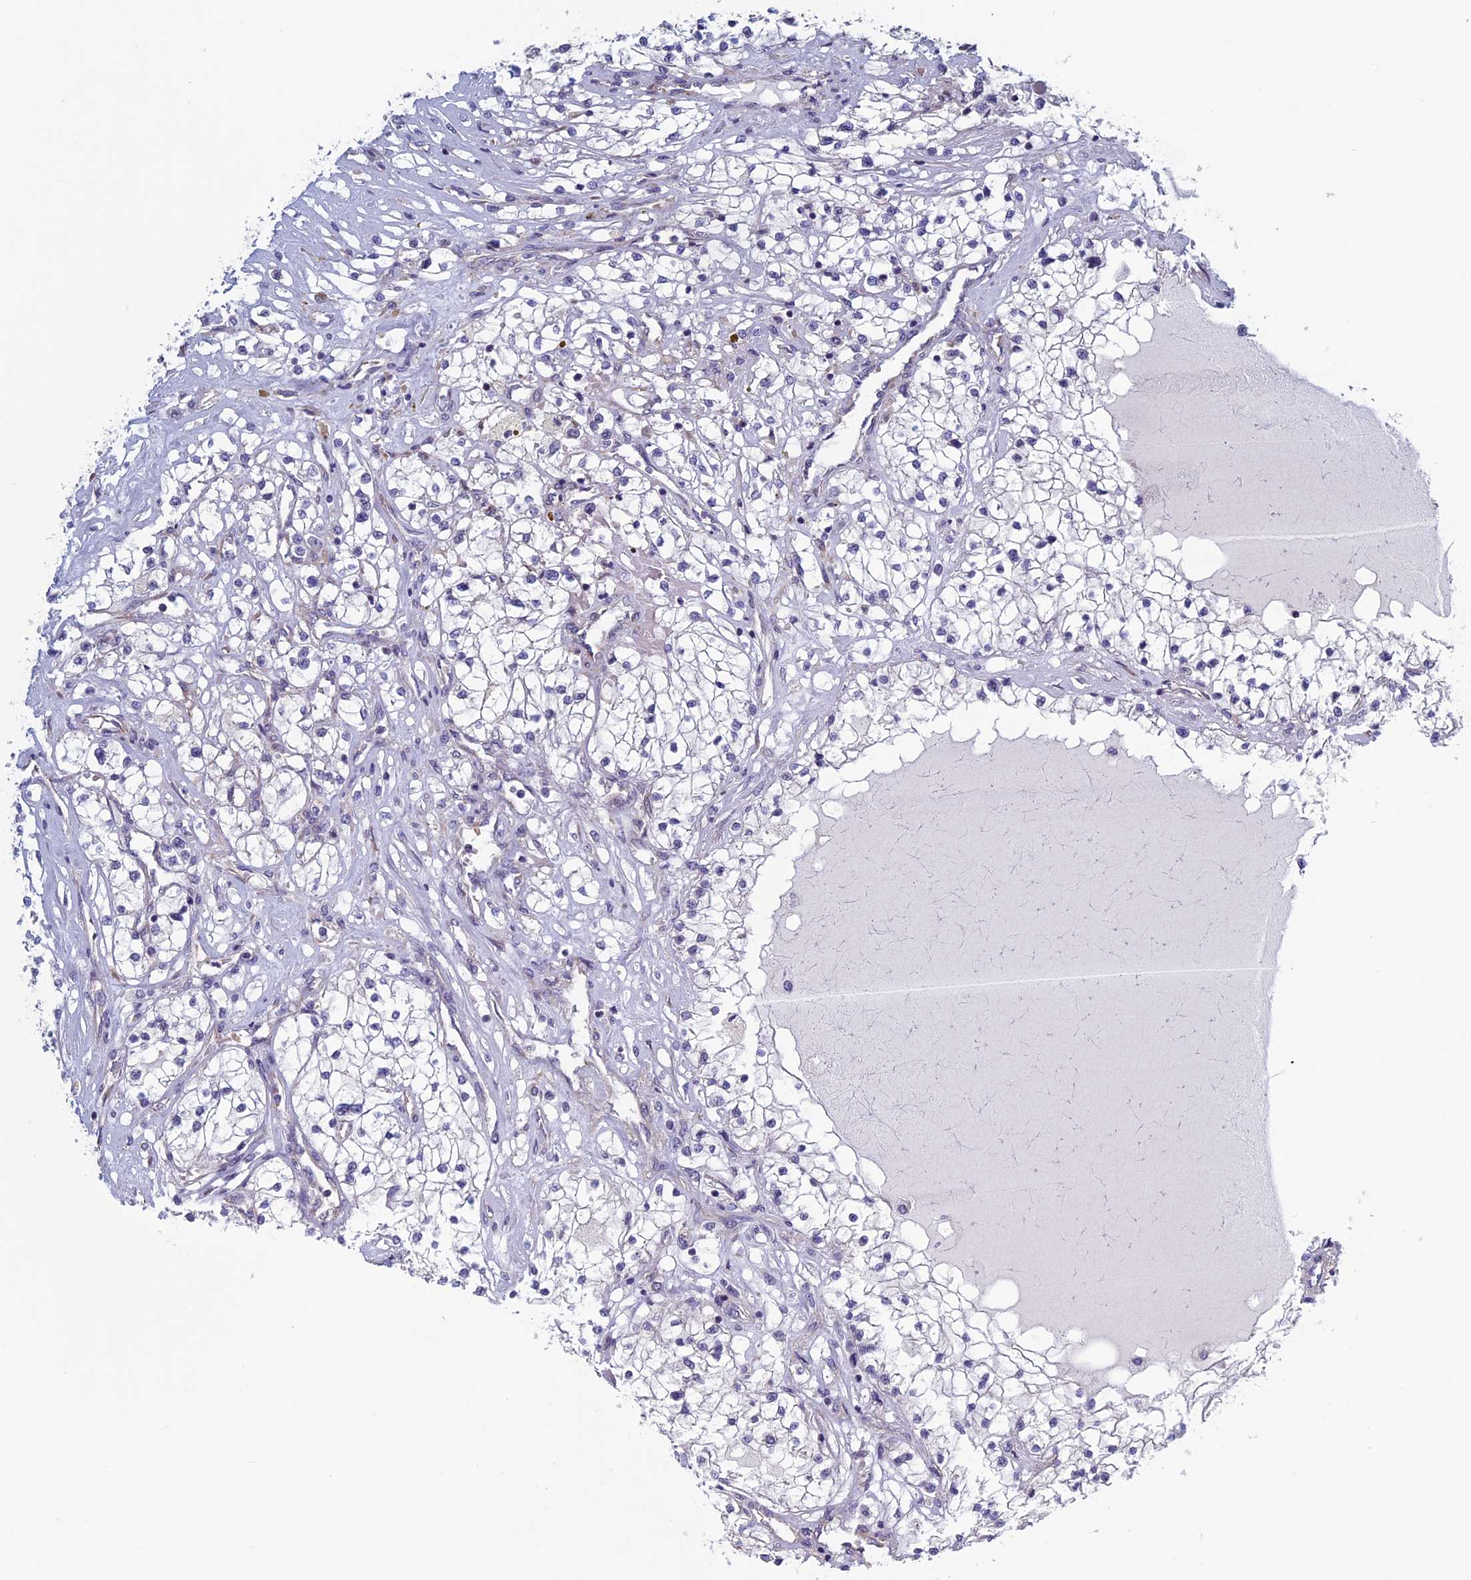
{"staining": {"intensity": "negative", "quantity": "none", "location": "none"}, "tissue": "renal cancer", "cell_type": "Tumor cells", "image_type": "cancer", "snomed": [{"axis": "morphology", "description": "Adenocarcinoma, NOS"}, {"axis": "topography", "description": "Kidney"}], "caption": "High power microscopy micrograph of an immunohistochemistry (IHC) photomicrograph of renal cancer (adenocarcinoma), revealing no significant positivity in tumor cells.", "gene": "BCL2L10", "patient": {"sex": "male", "age": 68}}